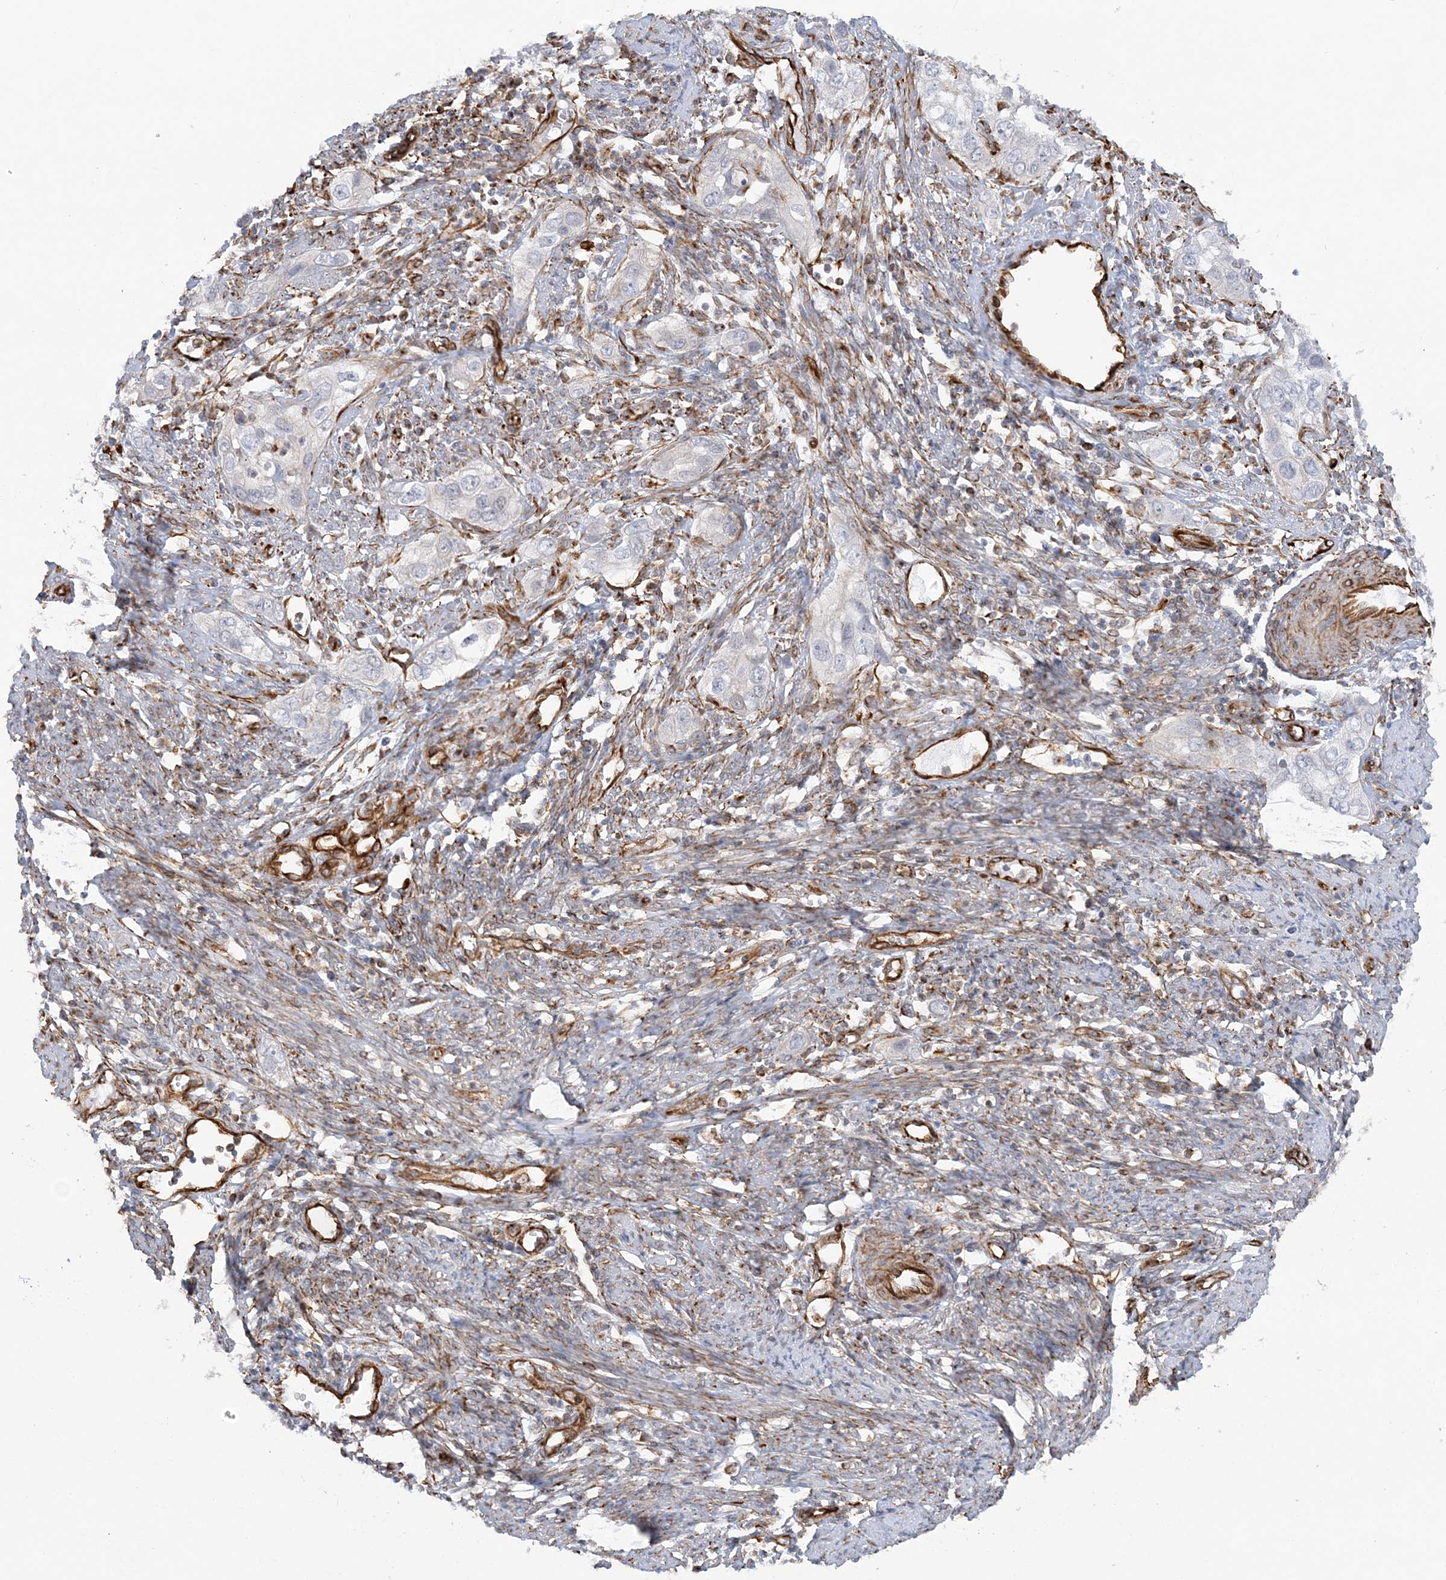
{"staining": {"intensity": "negative", "quantity": "none", "location": "none"}, "tissue": "cervical cancer", "cell_type": "Tumor cells", "image_type": "cancer", "snomed": [{"axis": "morphology", "description": "Squamous cell carcinoma, NOS"}, {"axis": "topography", "description": "Cervix"}], "caption": "Immunohistochemical staining of human cervical cancer displays no significant expression in tumor cells.", "gene": "SCLT1", "patient": {"sex": "female", "age": 34}}